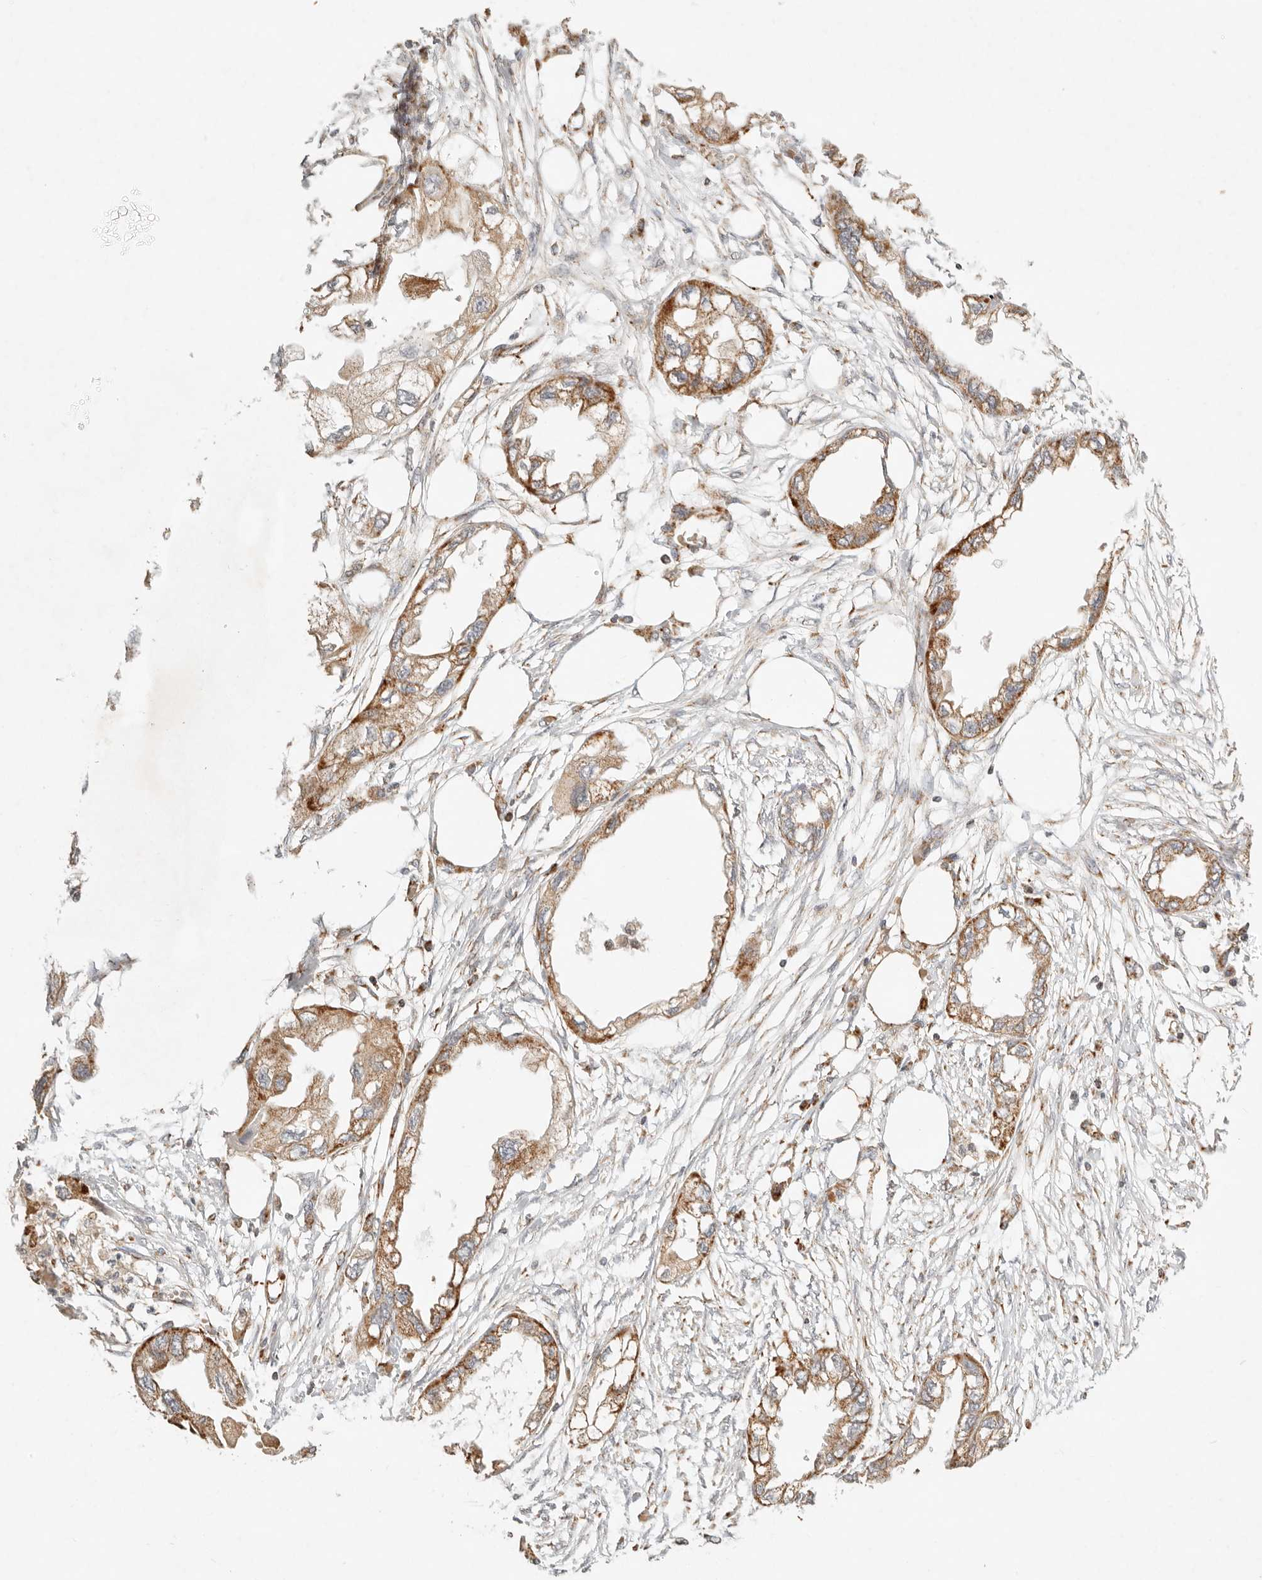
{"staining": {"intensity": "moderate", "quantity": ">75%", "location": "cytoplasmic/membranous"}, "tissue": "endometrial cancer", "cell_type": "Tumor cells", "image_type": "cancer", "snomed": [{"axis": "morphology", "description": "Adenocarcinoma, NOS"}, {"axis": "morphology", "description": "Adenocarcinoma, metastatic, NOS"}, {"axis": "topography", "description": "Adipose tissue"}, {"axis": "topography", "description": "Endometrium"}], "caption": "Immunohistochemical staining of human metastatic adenocarcinoma (endometrial) demonstrates moderate cytoplasmic/membranous protein positivity in about >75% of tumor cells. (IHC, brightfield microscopy, high magnification).", "gene": "MRPL55", "patient": {"sex": "female", "age": 67}}